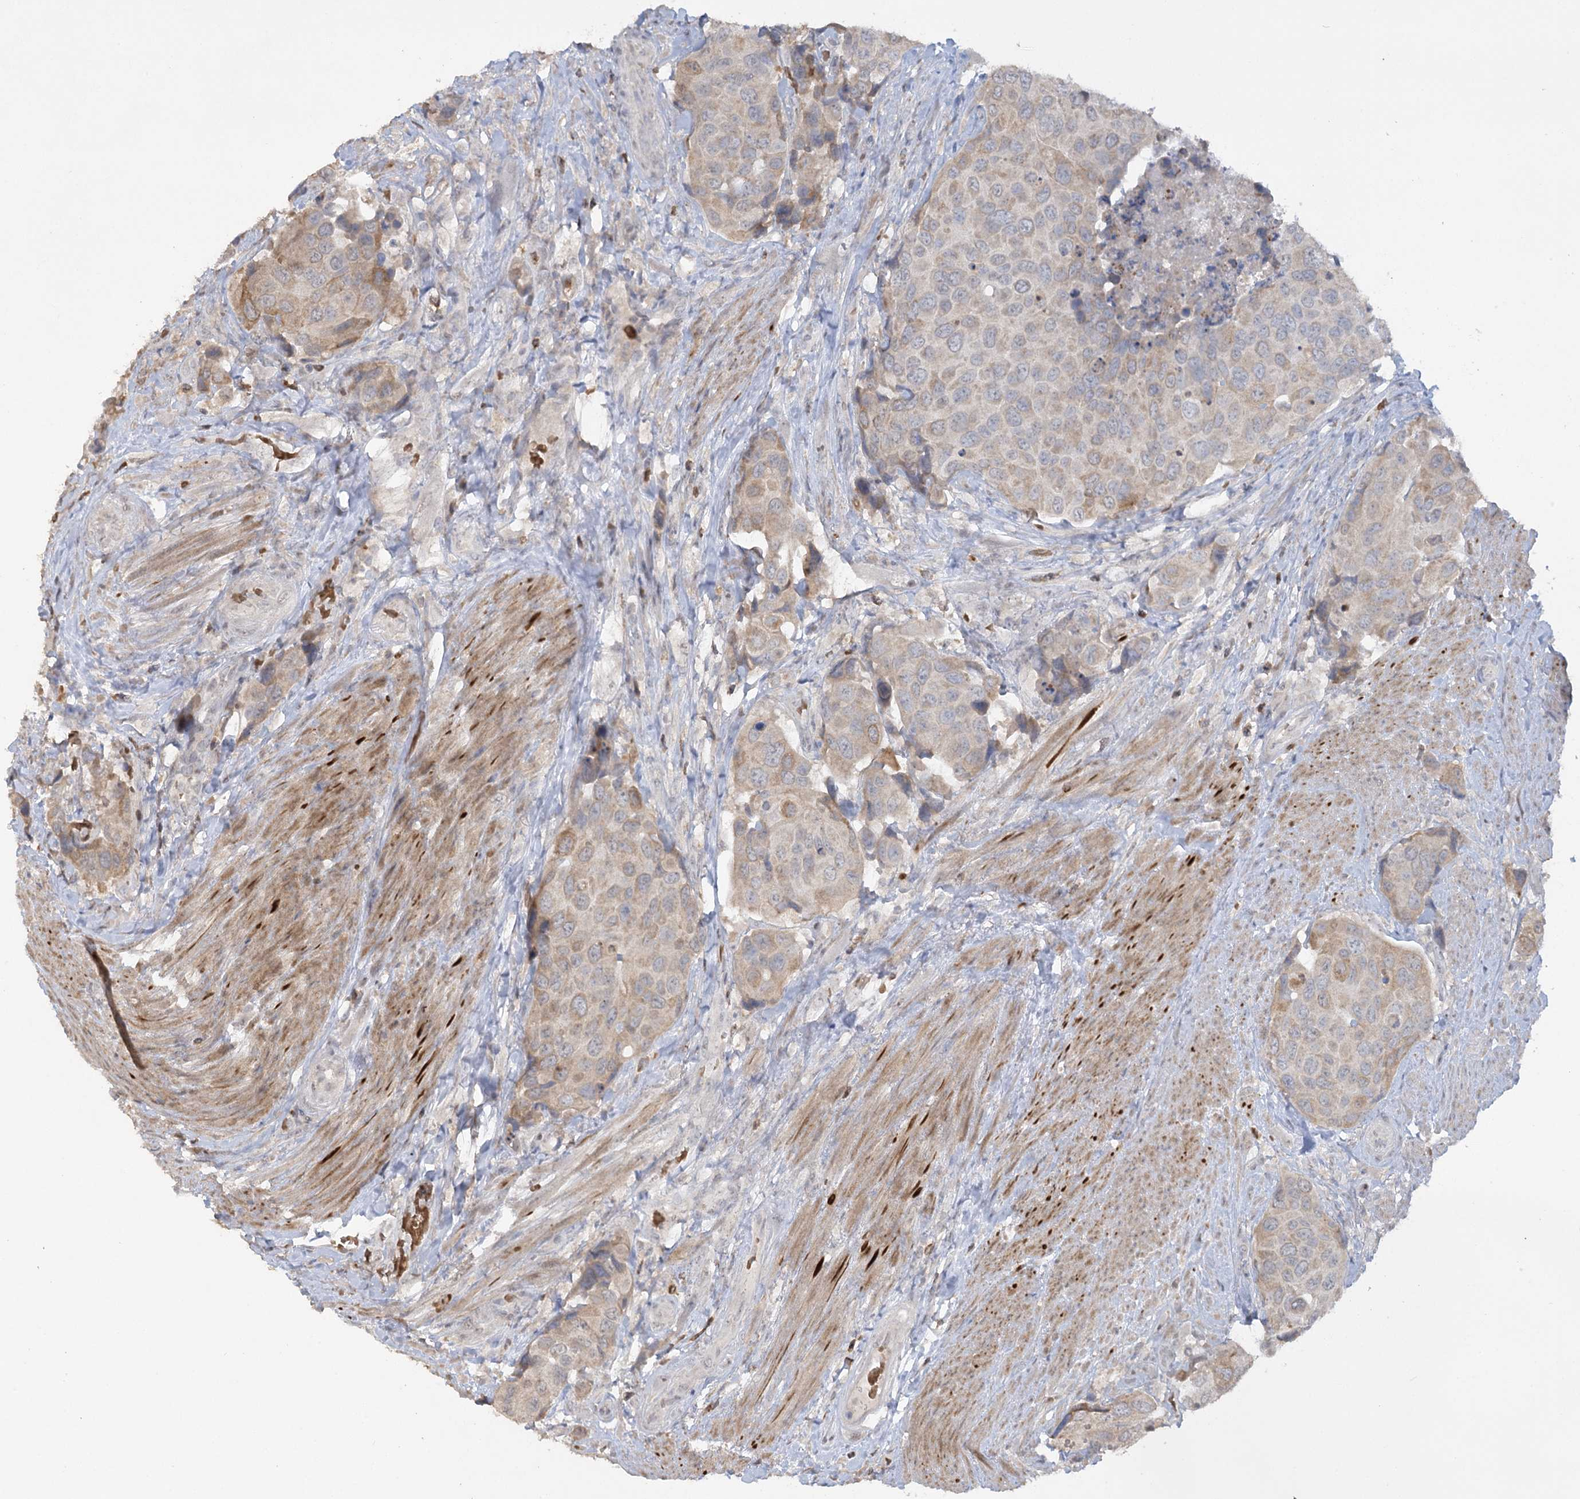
{"staining": {"intensity": "weak", "quantity": "25%-75%", "location": "cytoplasmic/membranous"}, "tissue": "urothelial cancer", "cell_type": "Tumor cells", "image_type": "cancer", "snomed": [{"axis": "morphology", "description": "Urothelial carcinoma, High grade"}, {"axis": "topography", "description": "Urinary bladder"}], "caption": "There is low levels of weak cytoplasmic/membranous expression in tumor cells of urothelial cancer, as demonstrated by immunohistochemical staining (brown color).", "gene": "TRAF3IP1", "patient": {"sex": "male", "age": 74}}